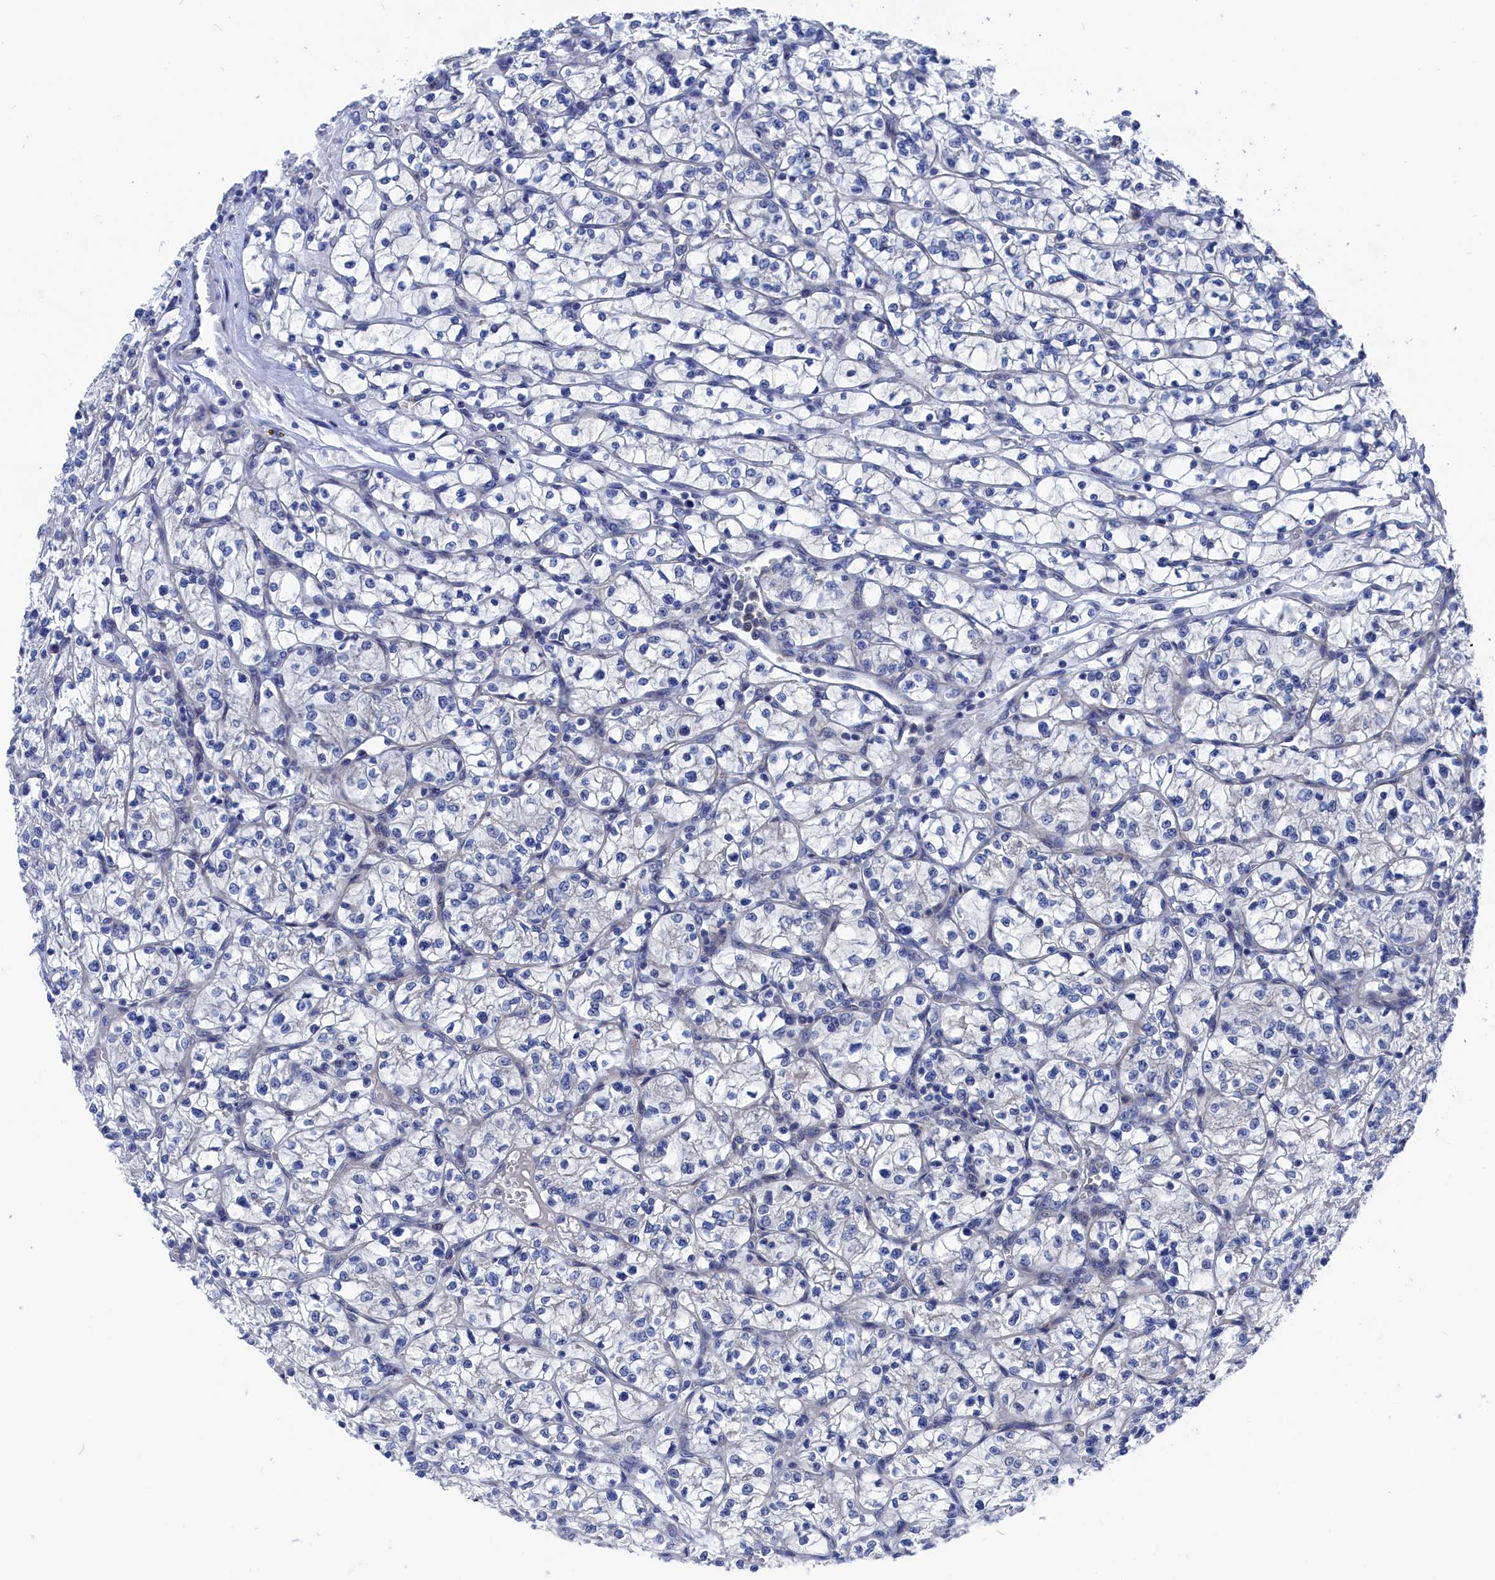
{"staining": {"intensity": "negative", "quantity": "none", "location": "none"}, "tissue": "renal cancer", "cell_type": "Tumor cells", "image_type": "cancer", "snomed": [{"axis": "morphology", "description": "Adenocarcinoma, NOS"}, {"axis": "topography", "description": "Kidney"}], "caption": "IHC of human renal cancer (adenocarcinoma) demonstrates no positivity in tumor cells. (IHC, brightfield microscopy, high magnification).", "gene": "MARCHF3", "patient": {"sex": "female", "age": 64}}